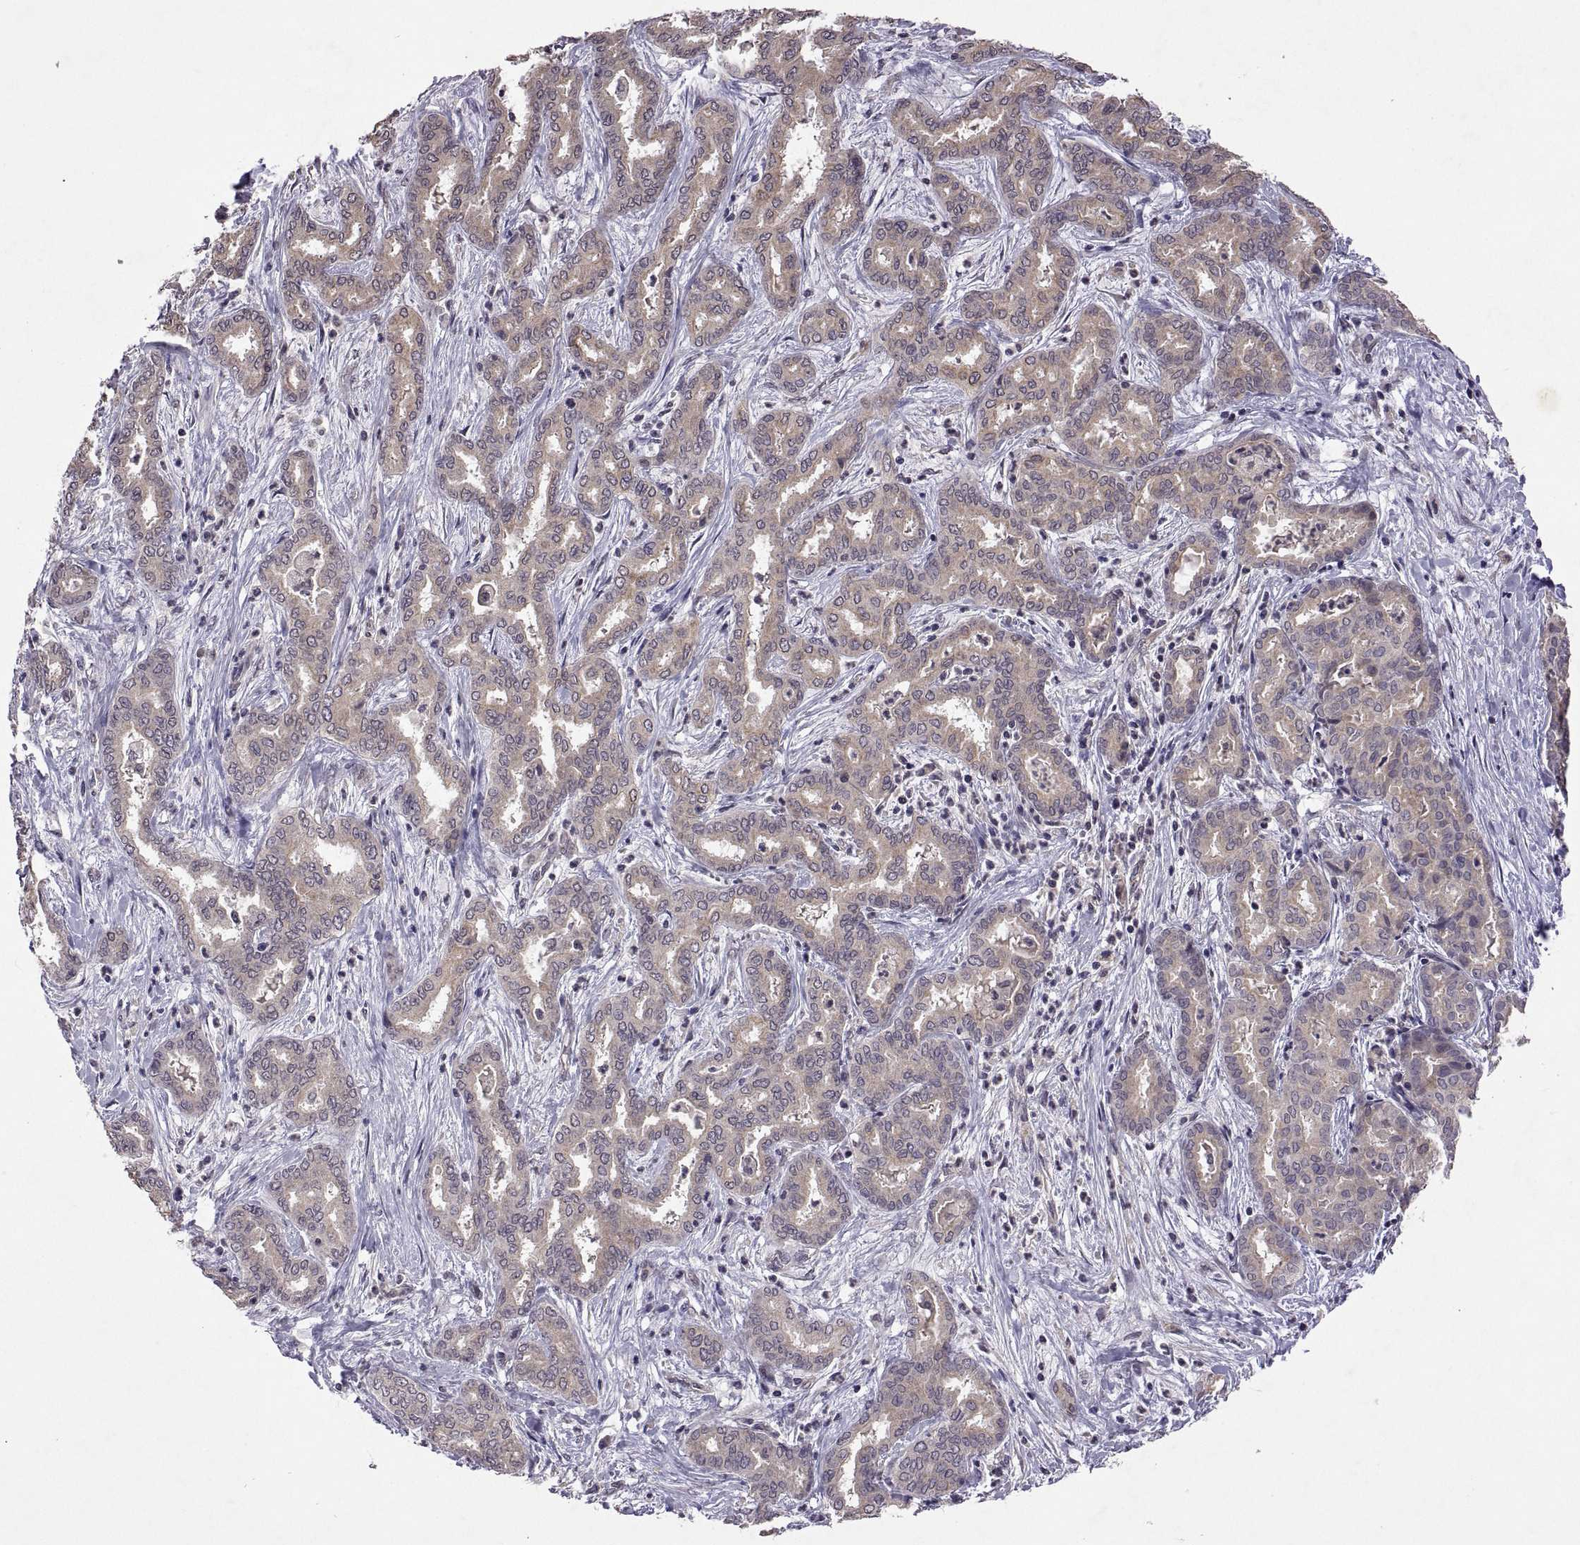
{"staining": {"intensity": "weak", "quantity": ">75%", "location": "cytoplasmic/membranous"}, "tissue": "liver cancer", "cell_type": "Tumor cells", "image_type": "cancer", "snomed": [{"axis": "morphology", "description": "Cholangiocarcinoma"}, {"axis": "topography", "description": "Liver"}], "caption": "Immunohistochemistry (IHC) (DAB) staining of cholangiocarcinoma (liver) exhibits weak cytoplasmic/membranous protein staining in about >75% of tumor cells.", "gene": "LAMA1", "patient": {"sex": "female", "age": 64}}